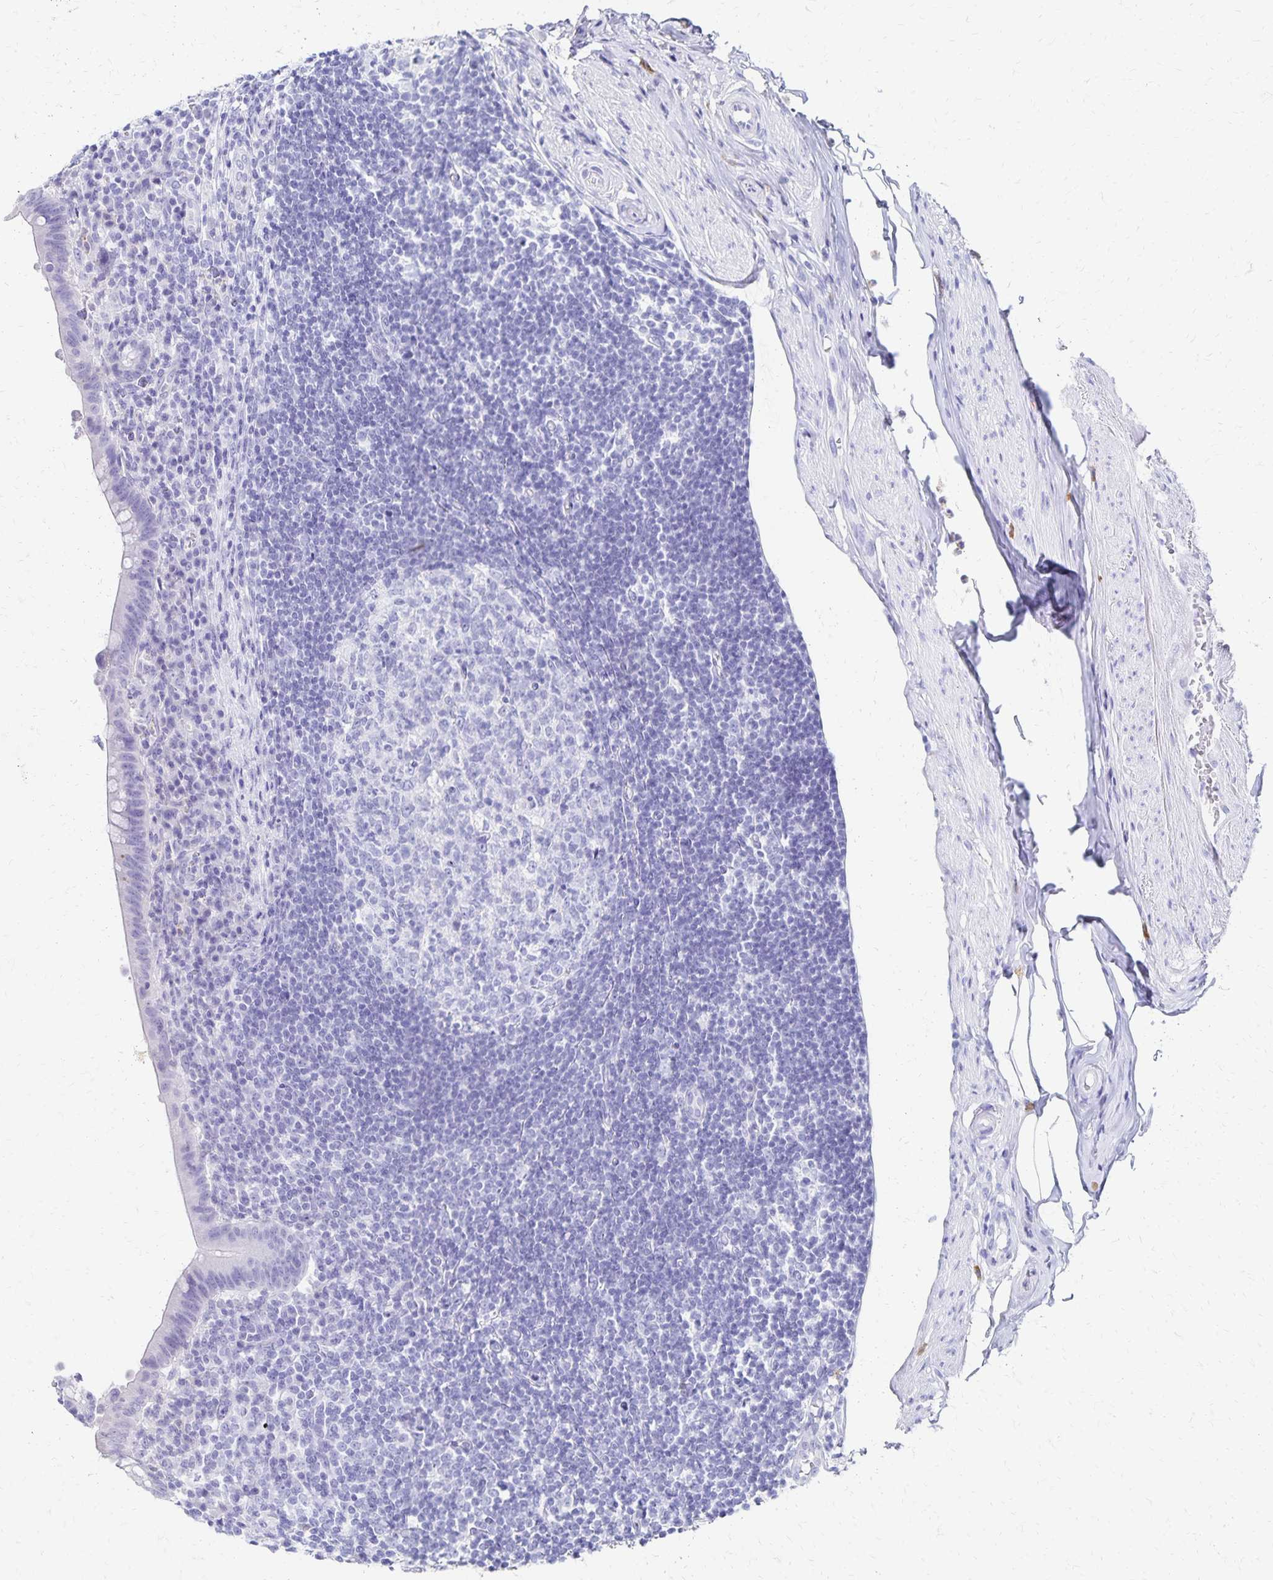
{"staining": {"intensity": "negative", "quantity": "none", "location": "none"}, "tissue": "appendix", "cell_type": "Glandular cells", "image_type": "normal", "snomed": [{"axis": "morphology", "description": "Normal tissue, NOS"}, {"axis": "topography", "description": "Appendix"}], "caption": "Immunohistochemistry (IHC) photomicrograph of benign appendix stained for a protein (brown), which exhibits no positivity in glandular cells. (Stains: DAB (3,3'-diaminobenzidine) immunohistochemistry with hematoxylin counter stain, Microscopy: brightfield microscopy at high magnification).", "gene": "DYNLT4", "patient": {"sex": "female", "age": 56}}